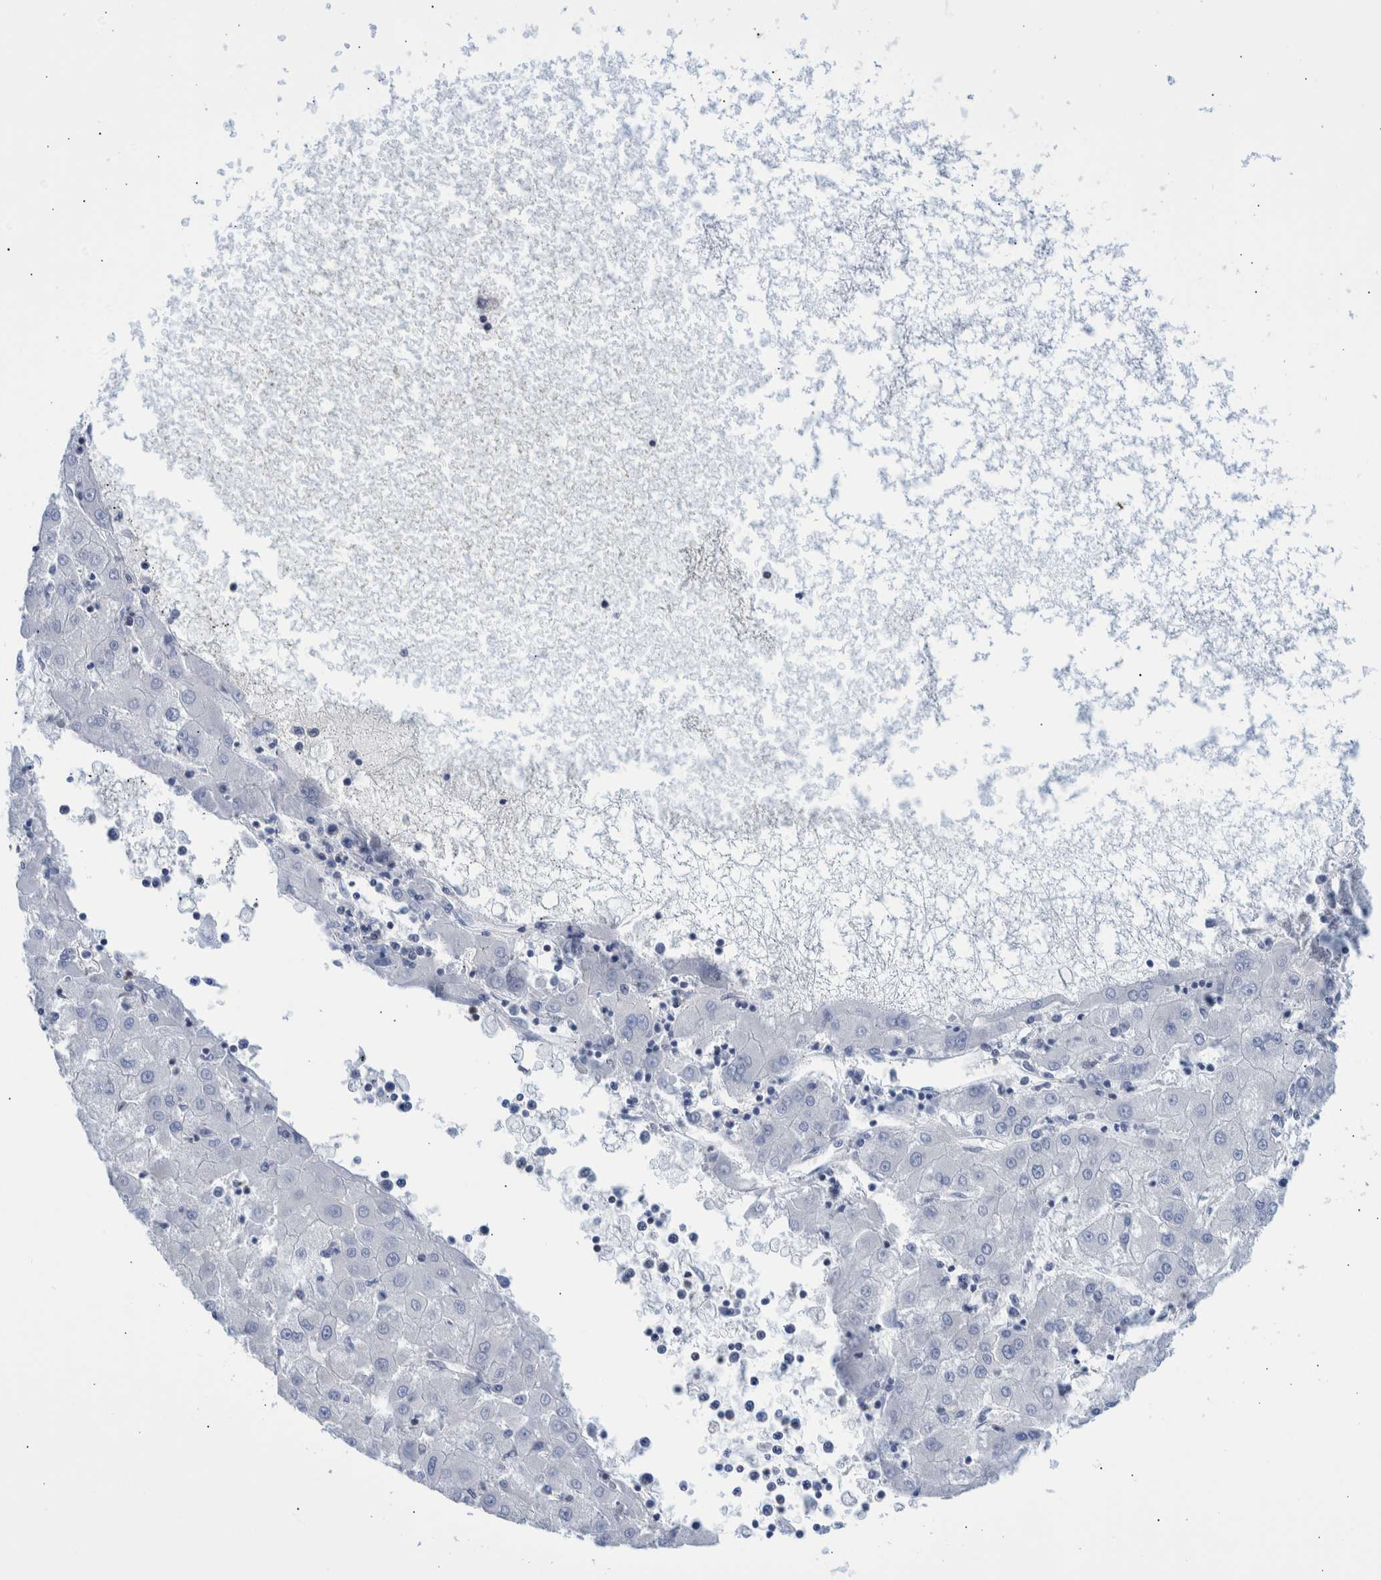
{"staining": {"intensity": "negative", "quantity": "none", "location": "none"}, "tissue": "liver cancer", "cell_type": "Tumor cells", "image_type": "cancer", "snomed": [{"axis": "morphology", "description": "Carcinoma, Hepatocellular, NOS"}, {"axis": "topography", "description": "Liver"}], "caption": "Protein analysis of liver cancer reveals no significant expression in tumor cells.", "gene": "PPP3CC", "patient": {"sex": "male", "age": 72}}